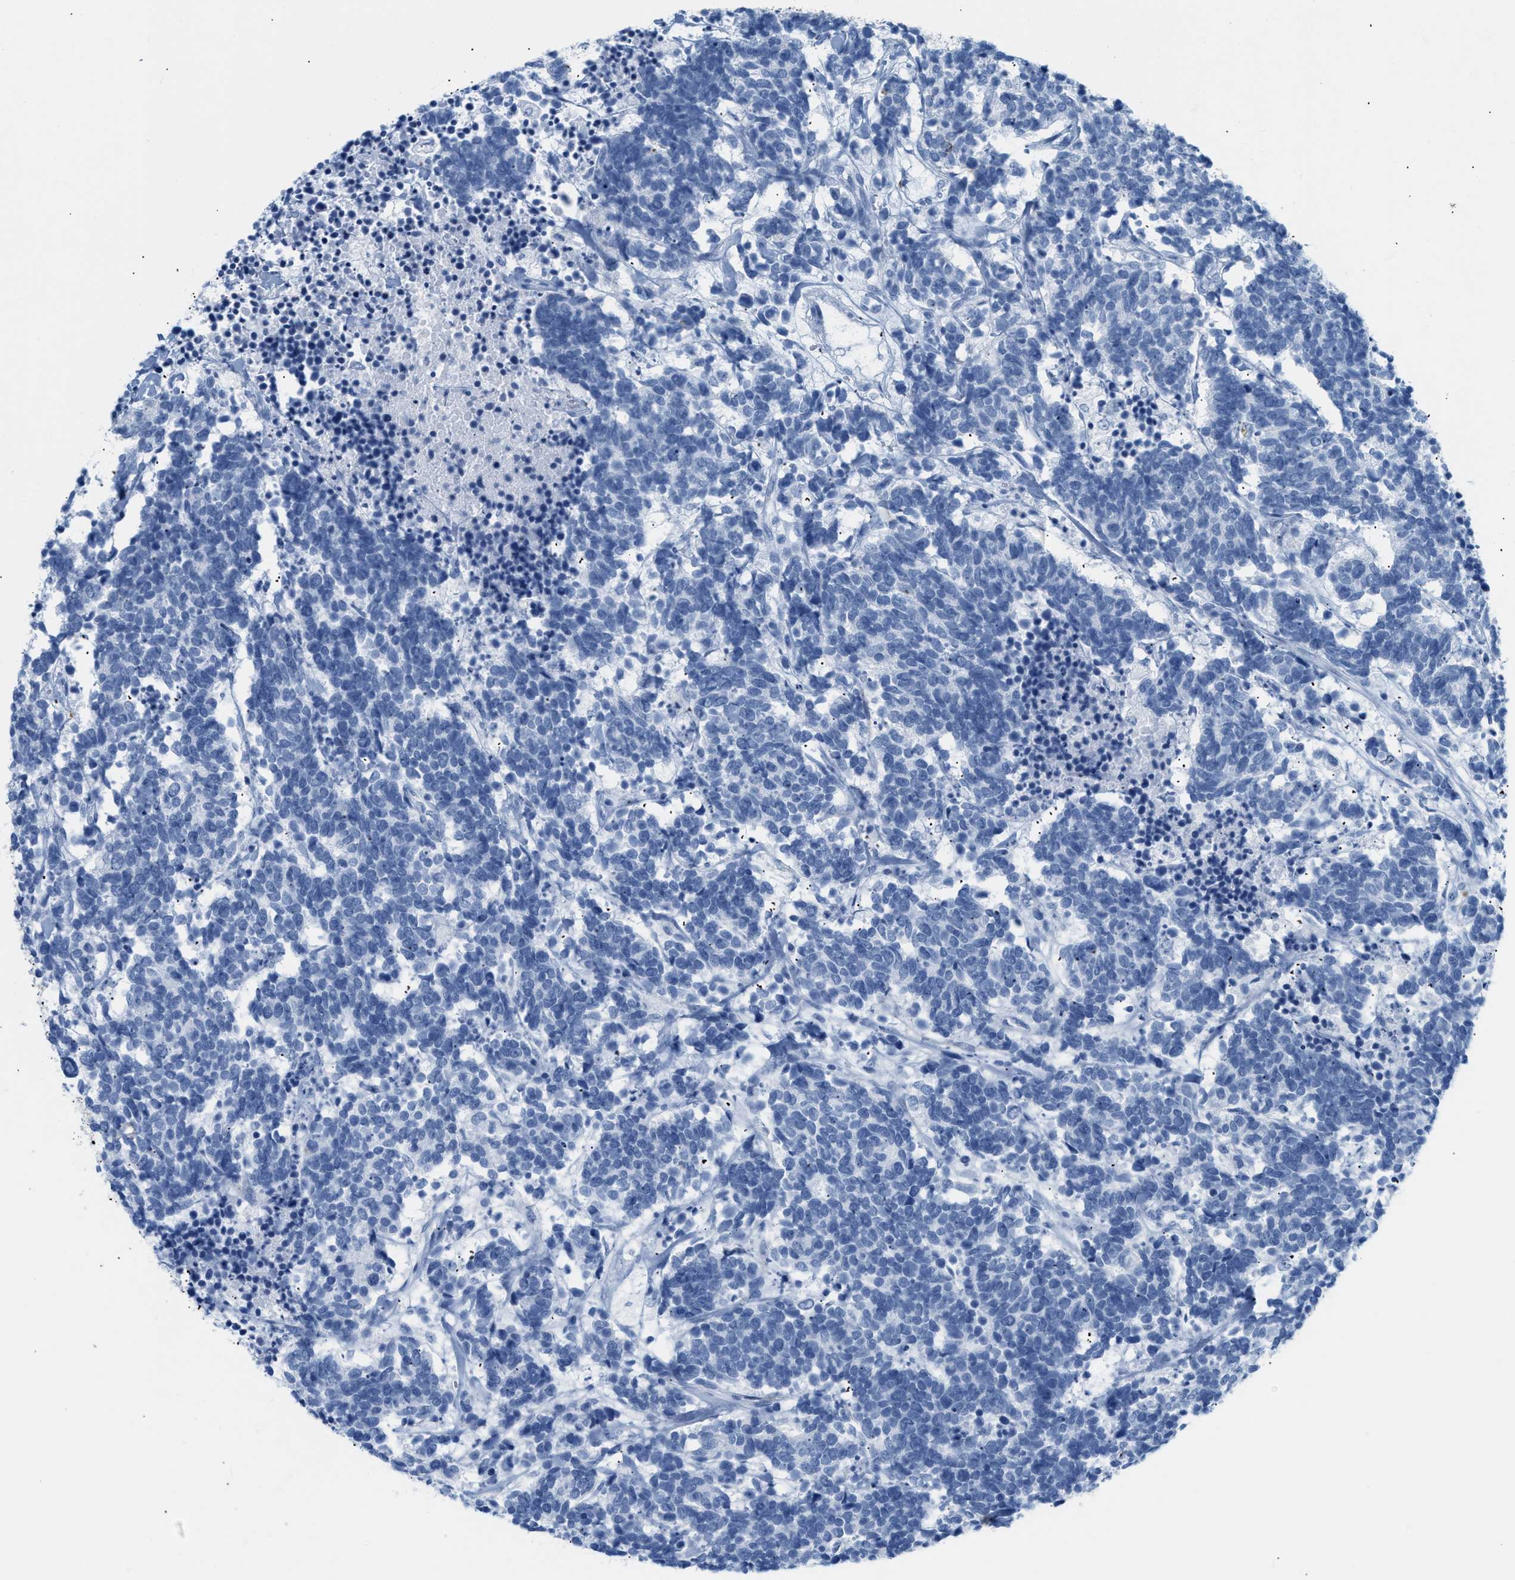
{"staining": {"intensity": "negative", "quantity": "none", "location": "none"}, "tissue": "carcinoid", "cell_type": "Tumor cells", "image_type": "cancer", "snomed": [{"axis": "morphology", "description": "Carcinoma, NOS"}, {"axis": "morphology", "description": "Carcinoid, malignant, NOS"}, {"axis": "topography", "description": "Urinary bladder"}], "caption": "The immunohistochemistry histopathology image has no significant staining in tumor cells of malignant carcinoid tissue.", "gene": "DES", "patient": {"sex": "male", "age": 57}}